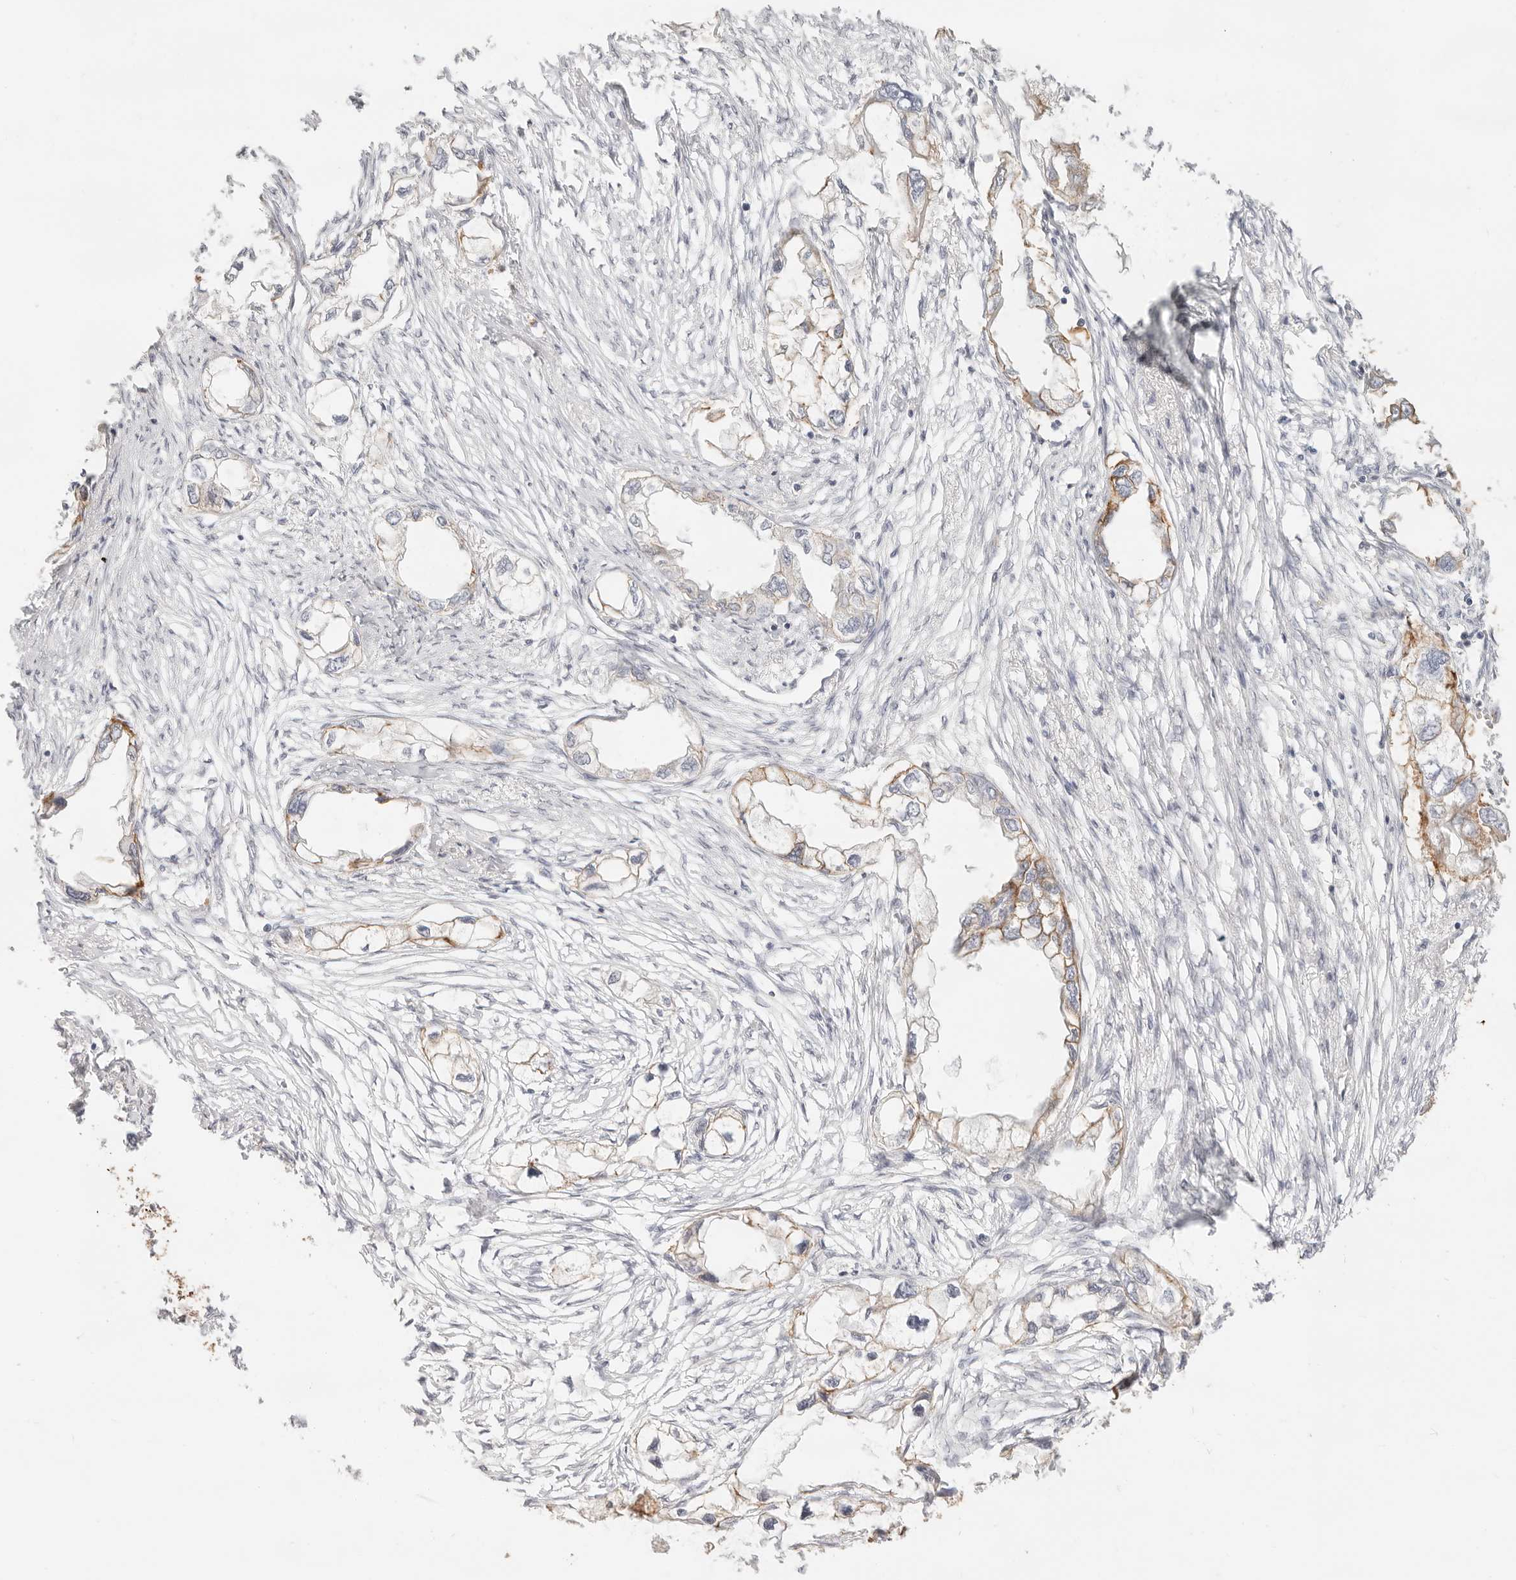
{"staining": {"intensity": "weak", "quantity": "25%-75%", "location": "cytoplasmic/membranous"}, "tissue": "endometrial cancer", "cell_type": "Tumor cells", "image_type": "cancer", "snomed": [{"axis": "morphology", "description": "Adenocarcinoma, NOS"}, {"axis": "morphology", "description": "Adenocarcinoma, metastatic, NOS"}, {"axis": "topography", "description": "Adipose tissue"}, {"axis": "topography", "description": "Endometrium"}], "caption": "DAB immunohistochemical staining of metastatic adenocarcinoma (endometrial) reveals weak cytoplasmic/membranous protein positivity in approximately 25%-75% of tumor cells.", "gene": "EPCAM", "patient": {"sex": "female", "age": 67}}